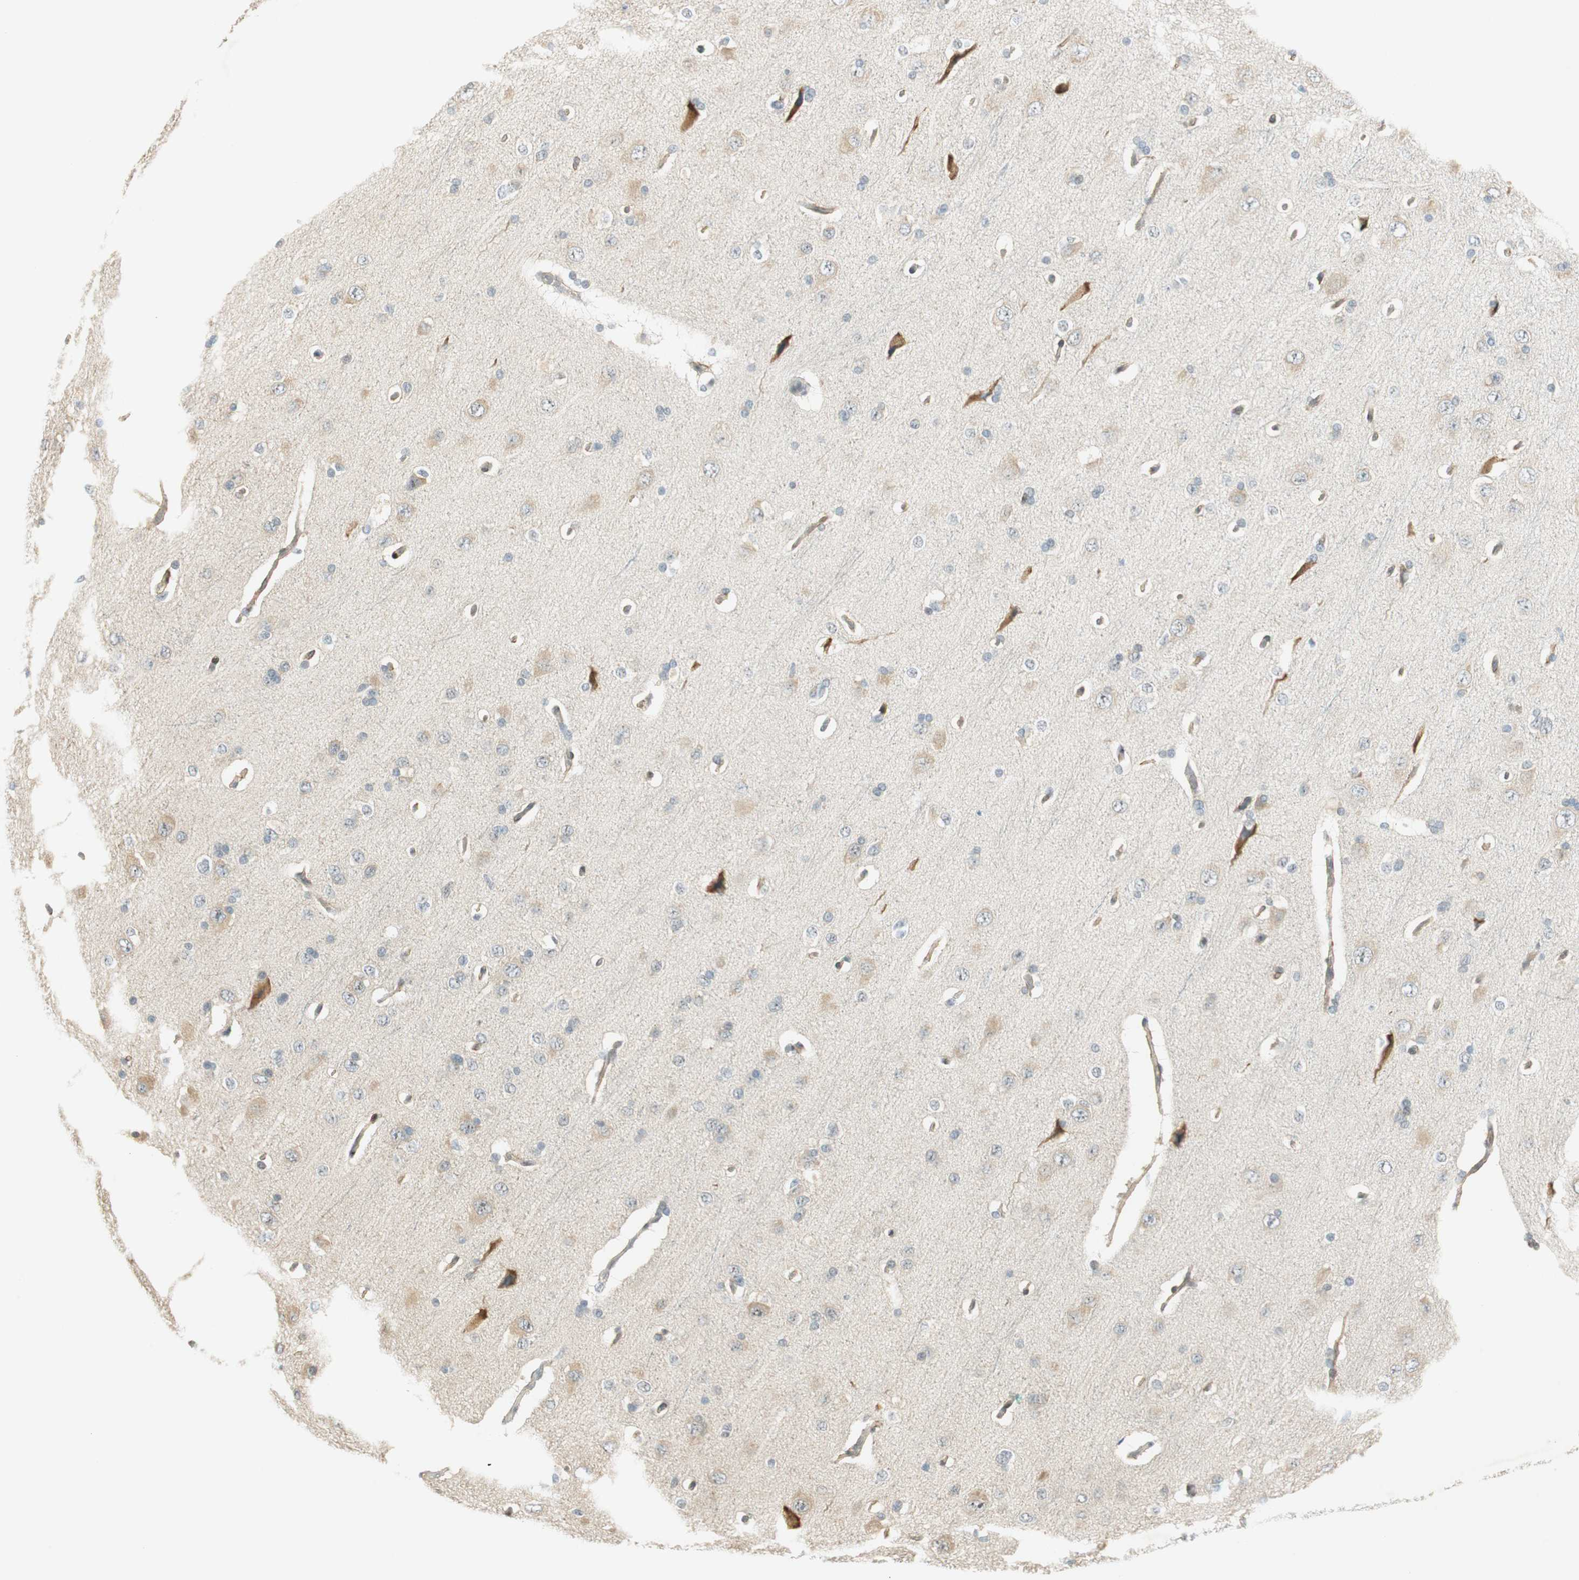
{"staining": {"intensity": "moderate", "quantity": ">75%", "location": "cytoplasmic/membranous"}, "tissue": "cerebral cortex", "cell_type": "Endothelial cells", "image_type": "normal", "snomed": [{"axis": "morphology", "description": "Normal tissue, NOS"}, {"axis": "topography", "description": "Cerebral cortex"}], "caption": "Immunohistochemical staining of benign human cerebral cortex displays medium levels of moderate cytoplasmic/membranous staining in approximately >75% of endothelial cells. The staining is performed using DAB (3,3'-diaminobenzidine) brown chromogen to label protein expression. The nuclei are counter-stained blue using hematoxylin.", "gene": "MSX2", "patient": {"sex": "male", "age": 62}}